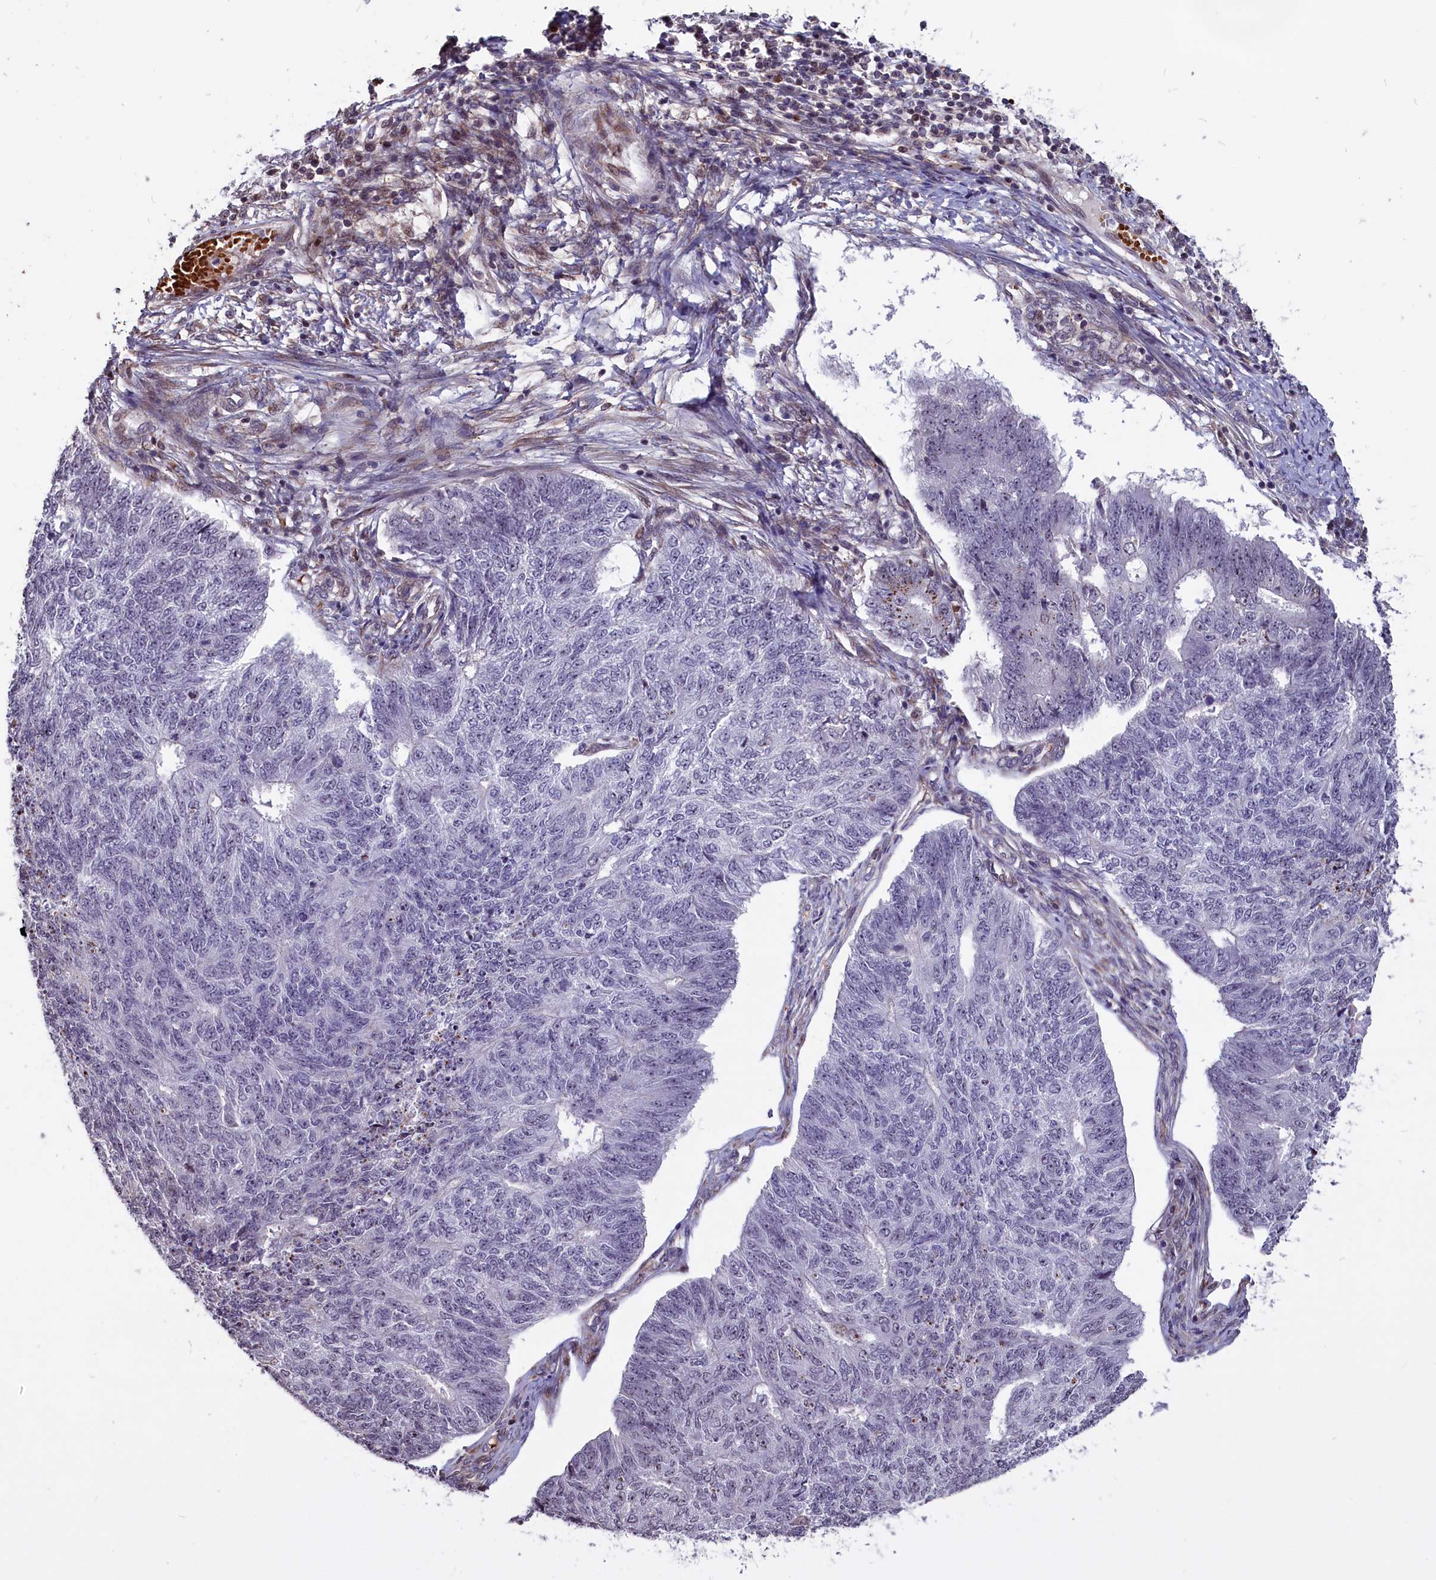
{"staining": {"intensity": "negative", "quantity": "none", "location": "none"}, "tissue": "endometrial cancer", "cell_type": "Tumor cells", "image_type": "cancer", "snomed": [{"axis": "morphology", "description": "Adenocarcinoma, NOS"}, {"axis": "topography", "description": "Endometrium"}], "caption": "Tumor cells are negative for brown protein staining in endometrial adenocarcinoma.", "gene": "SHFL", "patient": {"sex": "female", "age": 32}}